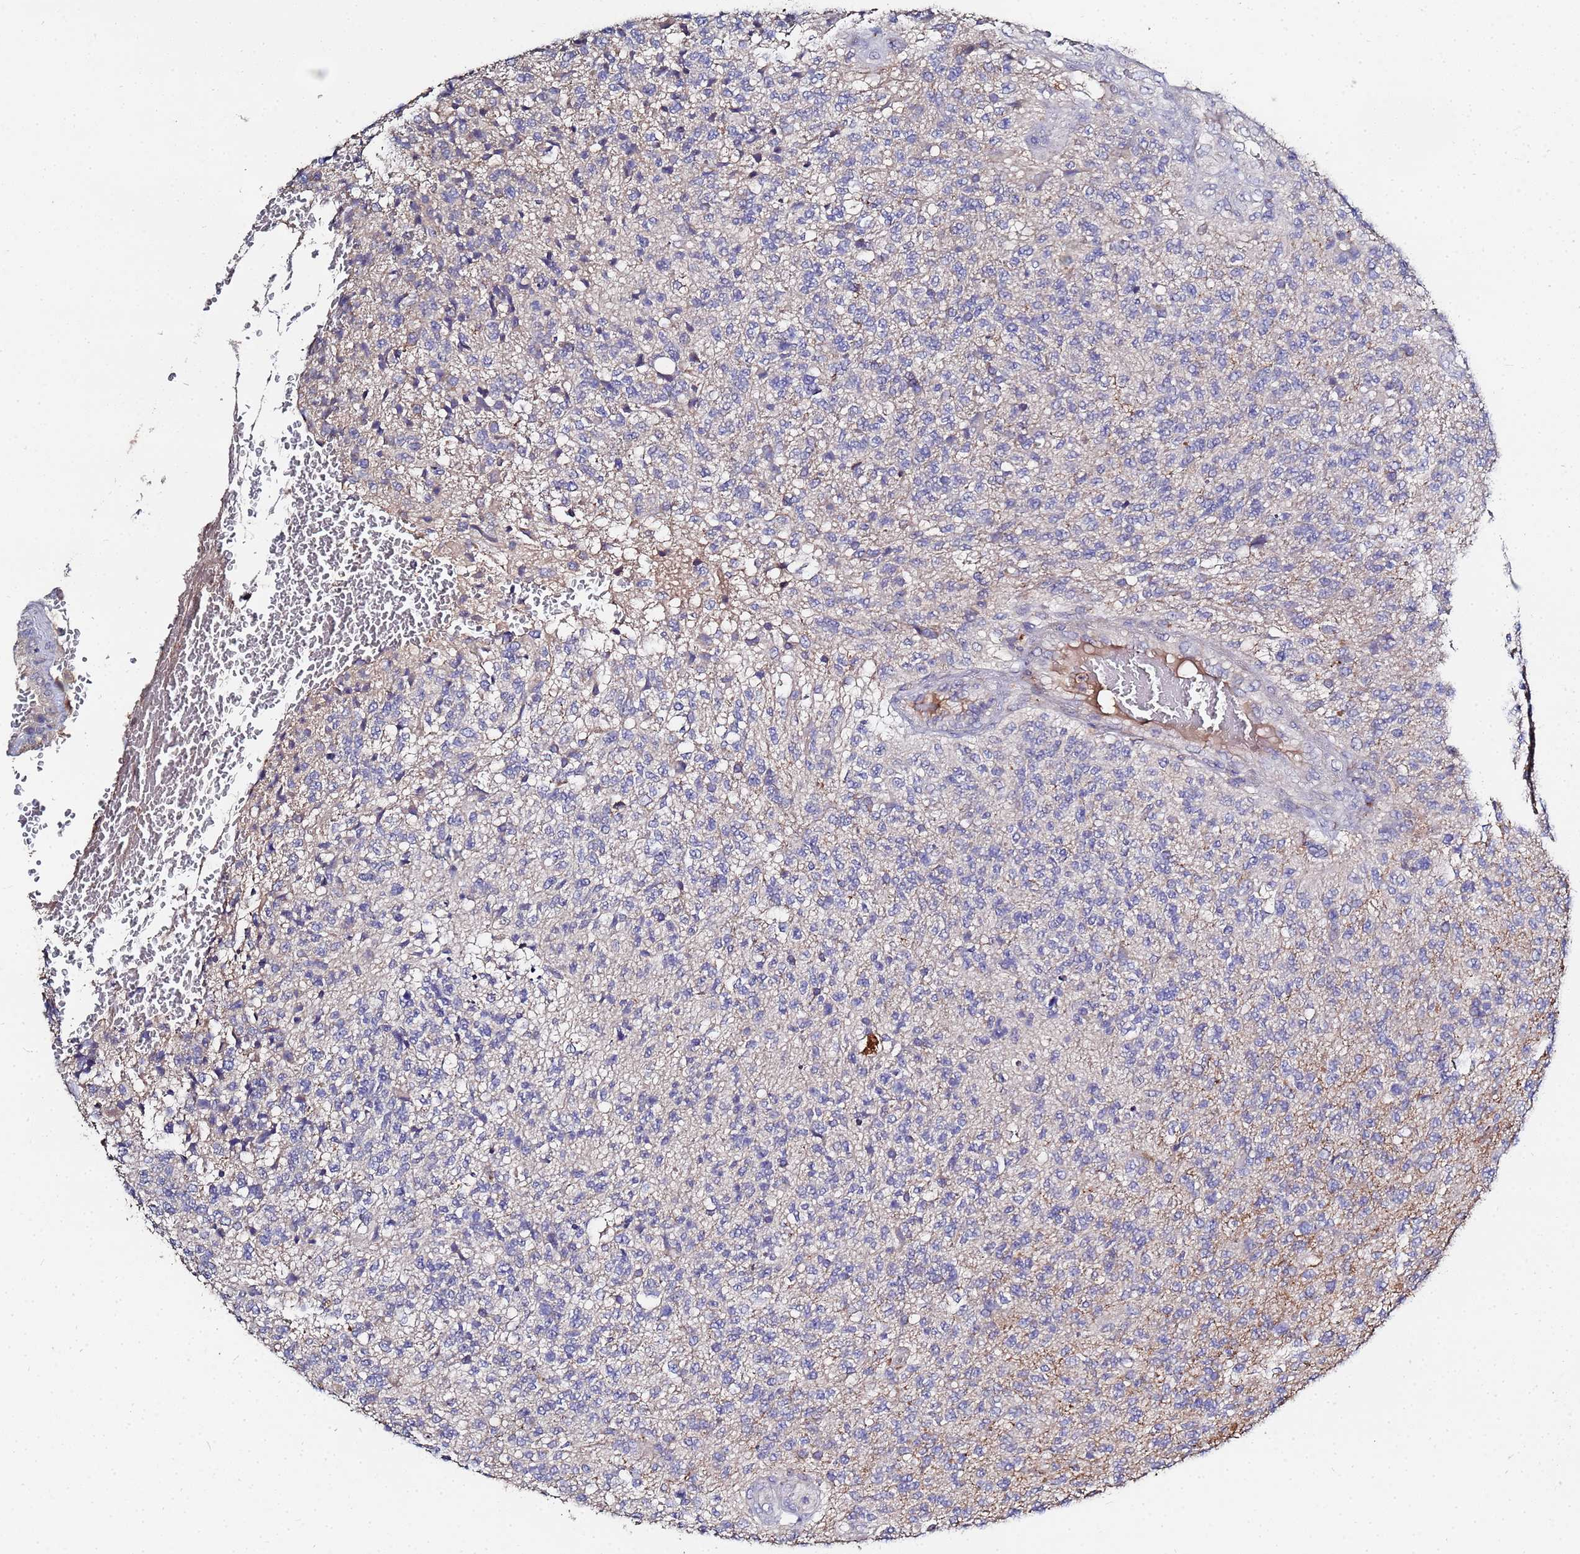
{"staining": {"intensity": "negative", "quantity": "none", "location": "none"}, "tissue": "glioma", "cell_type": "Tumor cells", "image_type": "cancer", "snomed": [{"axis": "morphology", "description": "Glioma, malignant, High grade"}, {"axis": "topography", "description": "Brain"}], "caption": "Immunohistochemical staining of malignant high-grade glioma displays no significant staining in tumor cells.", "gene": "TCP10L", "patient": {"sex": "male", "age": 56}}